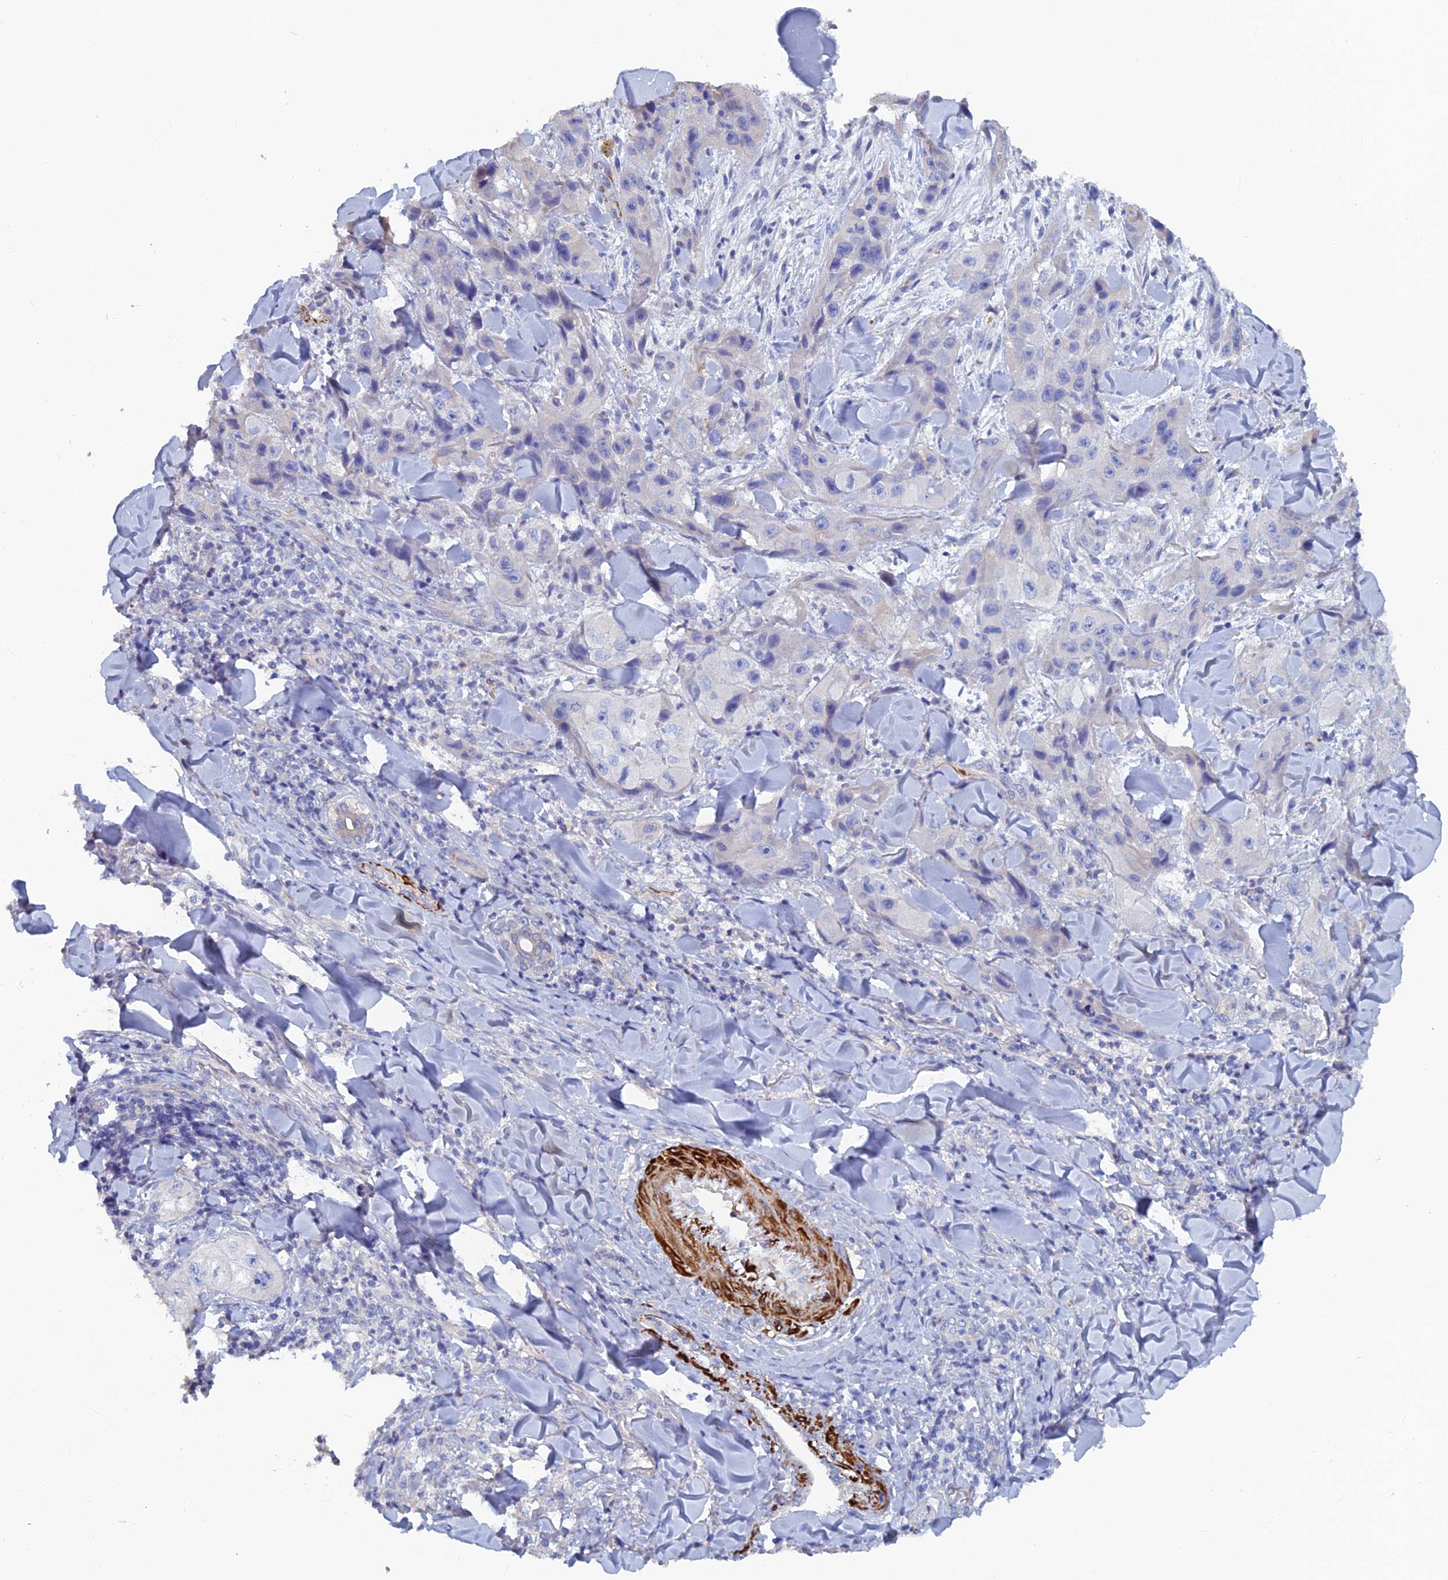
{"staining": {"intensity": "negative", "quantity": "none", "location": "none"}, "tissue": "skin cancer", "cell_type": "Tumor cells", "image_type": "cancer", "snomed": [{"axis": "morphology", "description": "Squamous cell carcinoma, NOS"}, {"axis": "topography", "description": "Skin"}, {"axis": "topography", "description": "Subcutis"}], "caption": "High power microscopy image of an IHC photomicrograph of skin squamous cell carcinoma, revealing no significant staining in tumor cells.", "gene": "PCDHA8", "patient": {"sex": "male", "age": 73}}